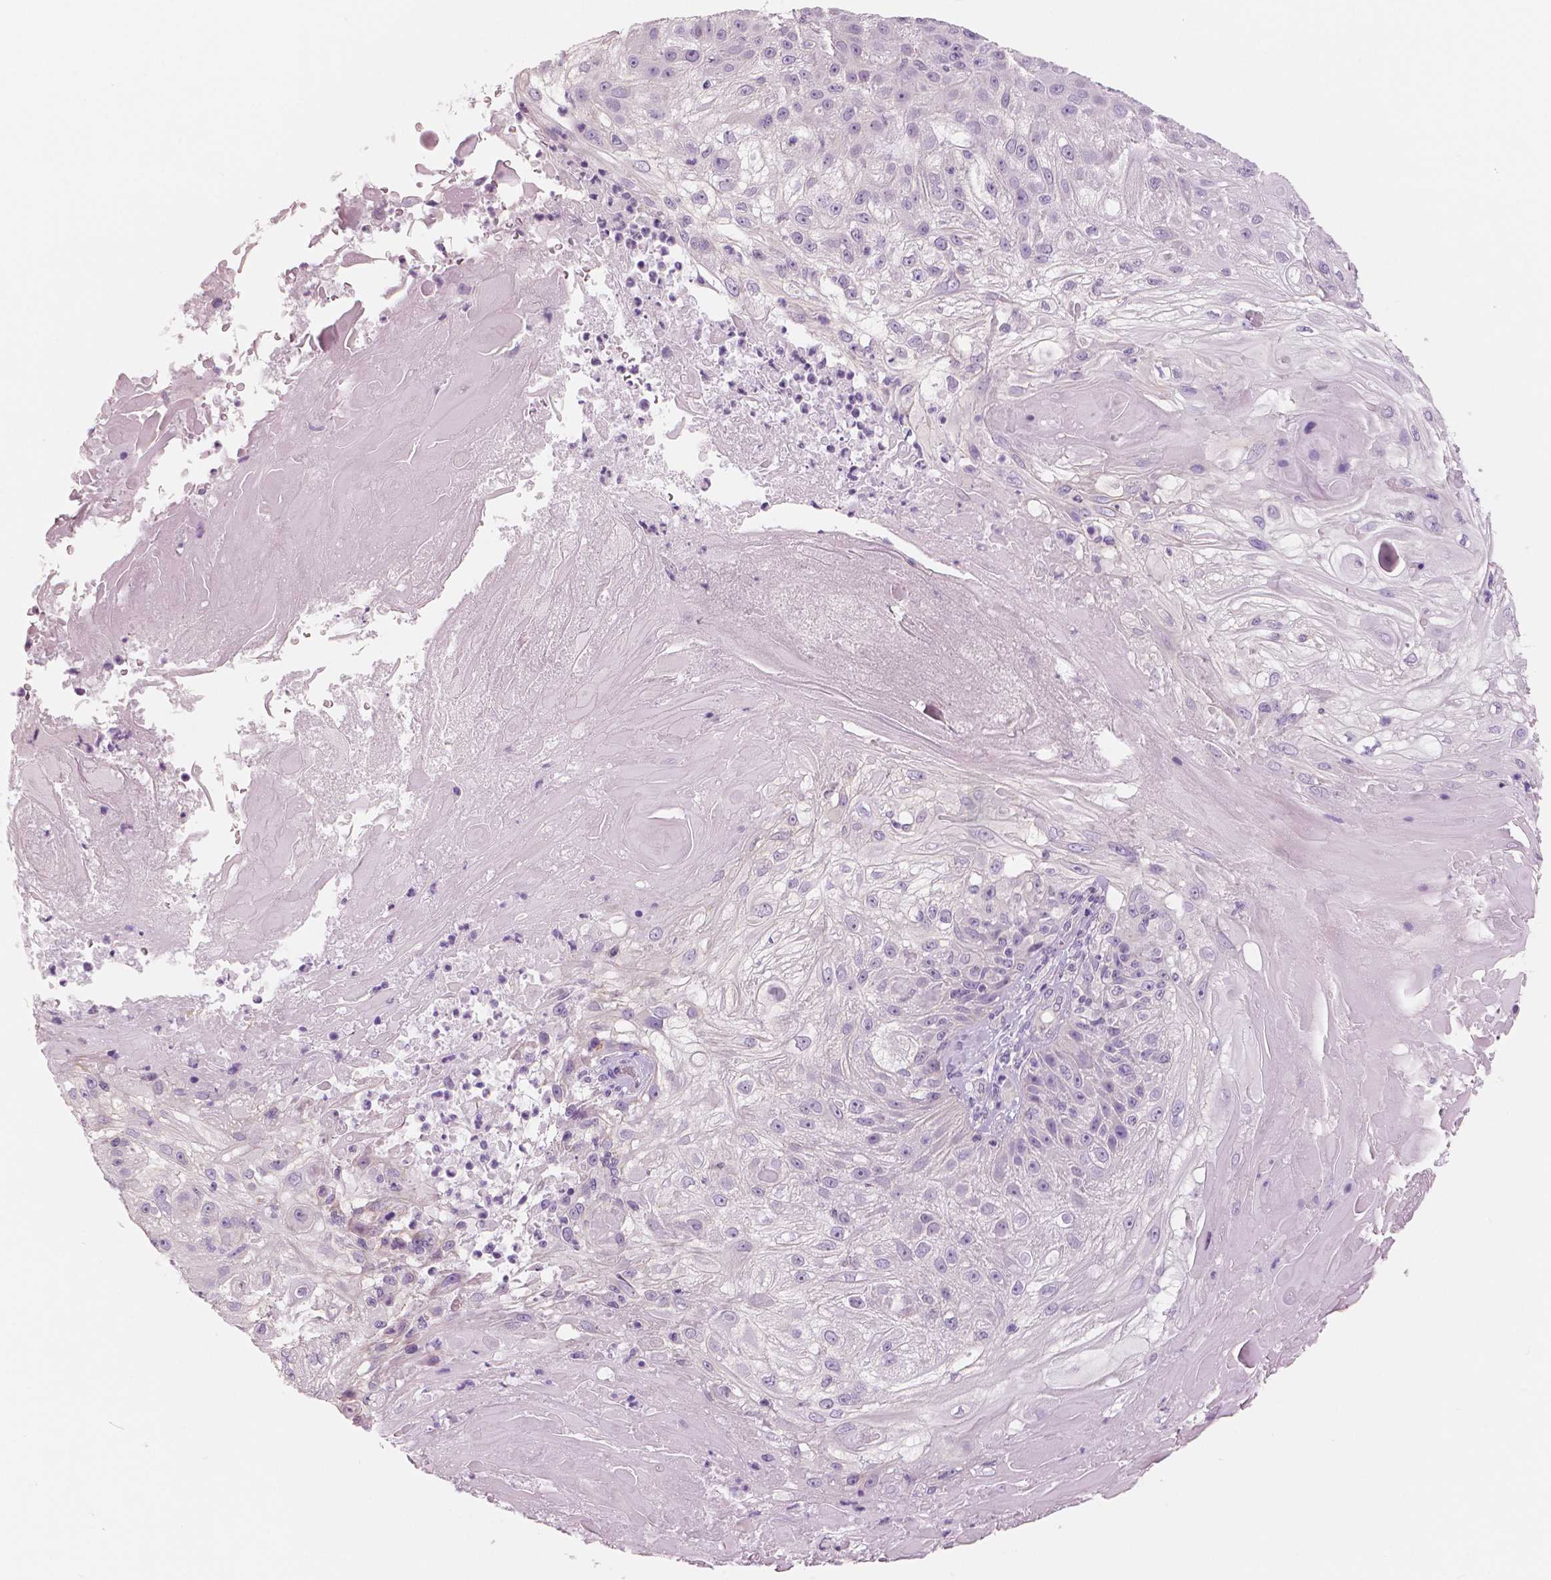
{"staining": {"intensity": "negative", "quantity": "none", "location": "none"}, "tissue": "skin cancer", "cell_type": "Tumor cells", "image_type": "cancer", "snomed": [{"axis": "morphology", "description": "Normal tissue, NOS"}, {"axis": "morphology", "description": "Squamous cell carcinoma, NOS"}, {"axis": "topography", "description": "Skin"}], "caption": "Photomicrograph shows no significant protein staining in tumor cells of skin squamous cell carcinoma.", "gene": "SLC24A1", "patient": {"sex": "female", "age": 83}}